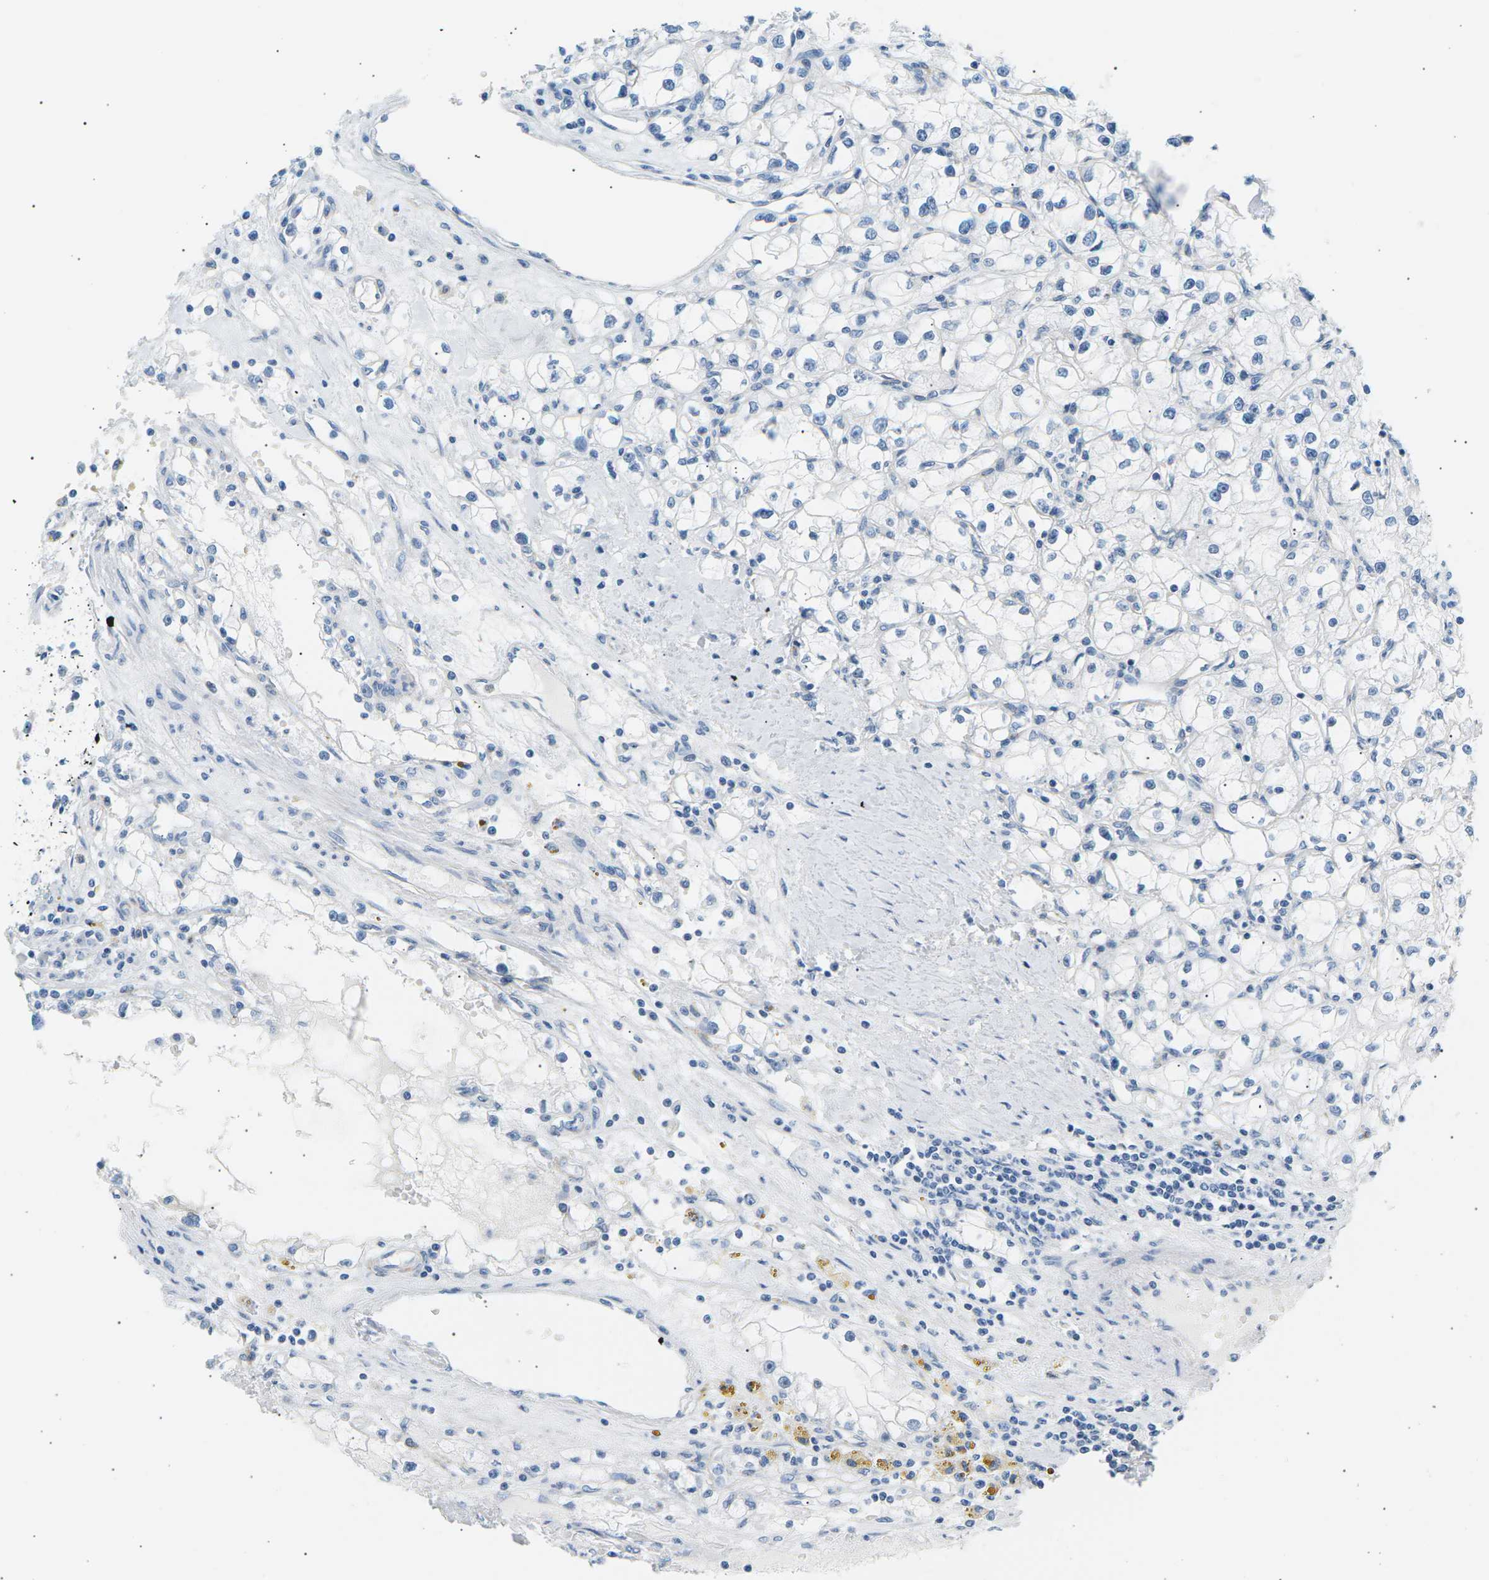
{"staining": {"intensity": "negative", "quantity": "none", "location": "none"}, "tissue": "renal cancer", "cell_type": "Tumor cells", "image_type": "cancer", "snomed": [{"axis": "morphology", "description": "Adenocarcinoma, NOS"}, {"axis": "topography", "description": "Kidney"}], "caption": "Immunohistochemistry (IHC) of human renal cancer exhibits no positivity in tumor cells.", "gene": "SEPTIN5", "patient": {"sex": "male", "age": 56}}